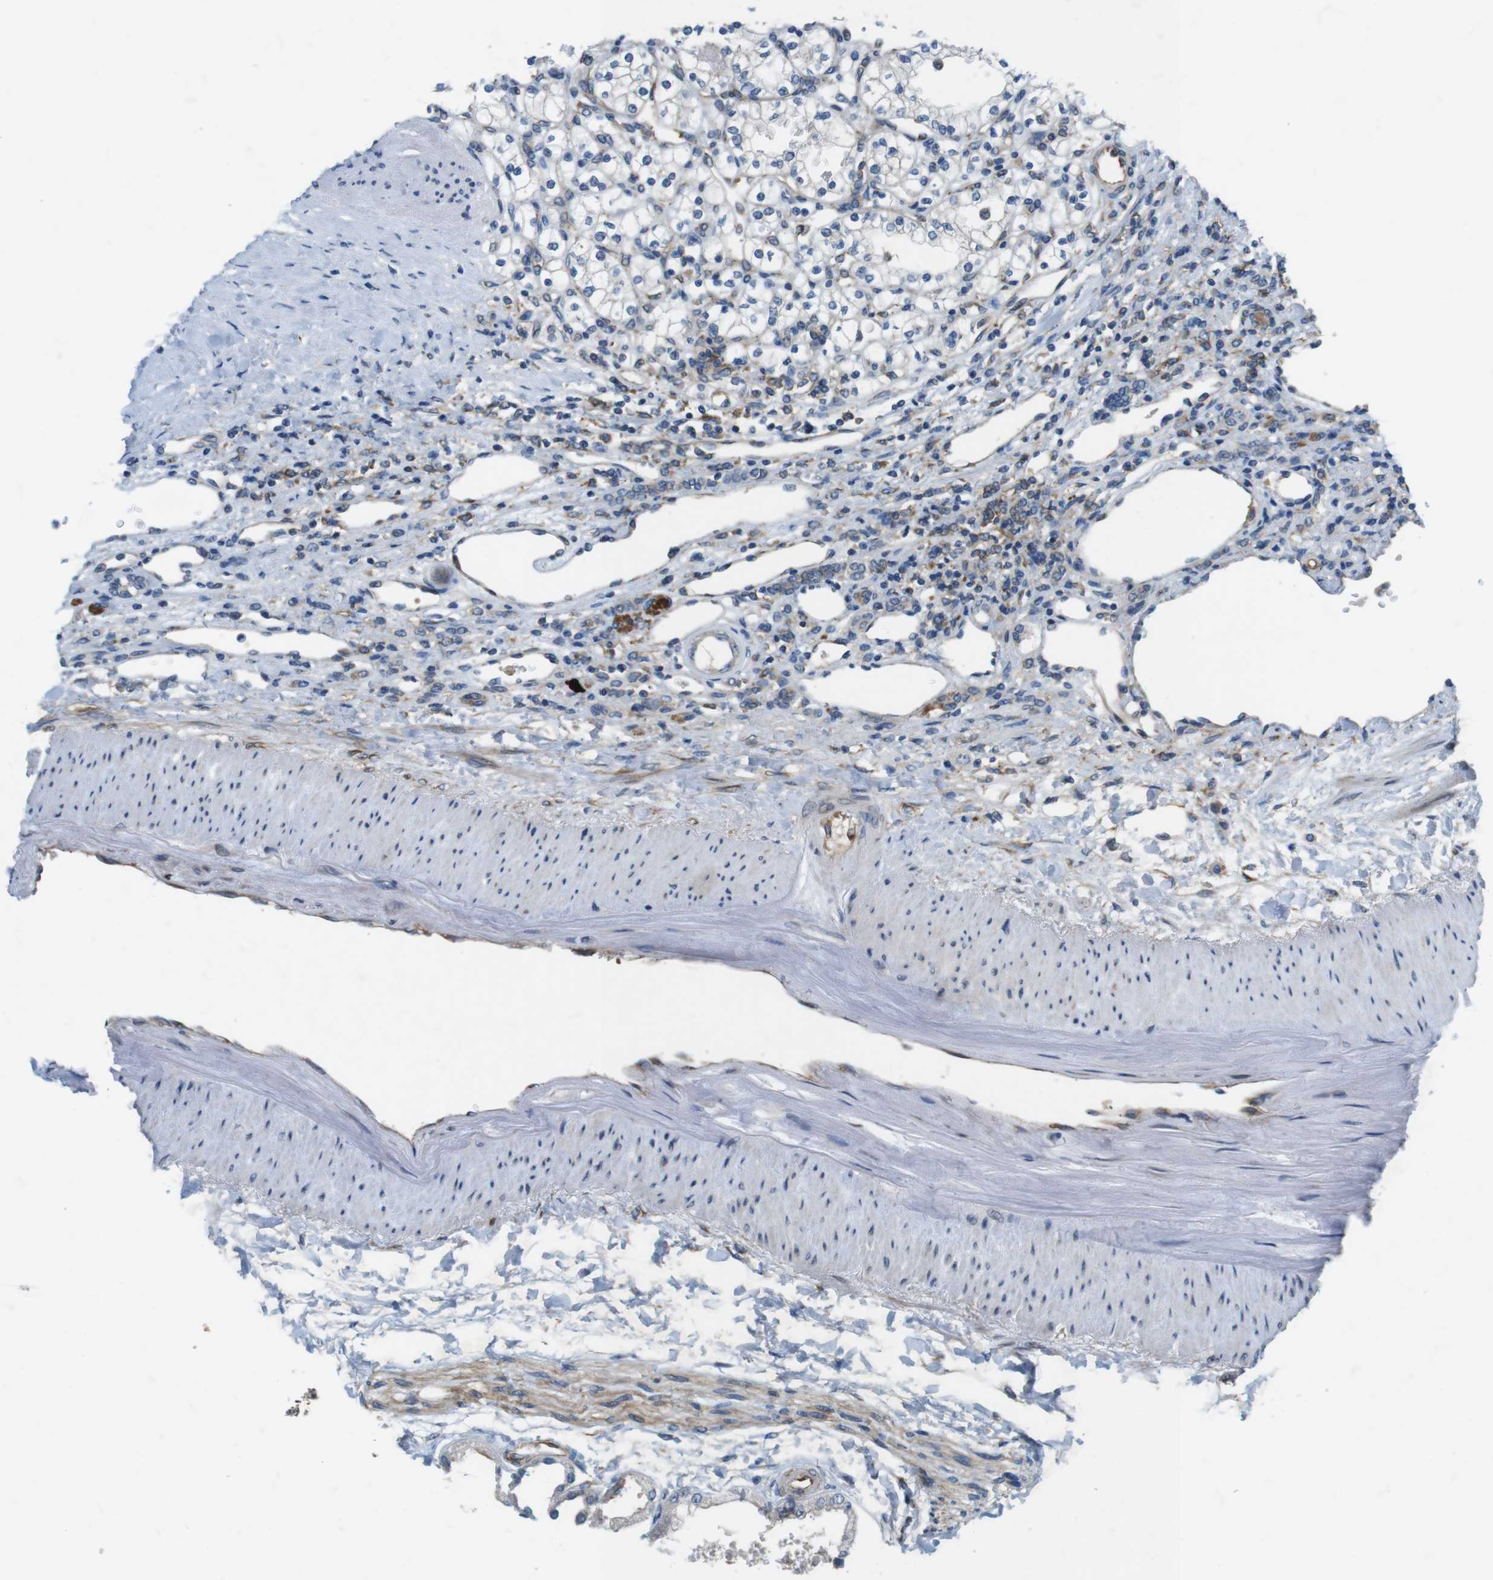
{"staining": {"intensity": "negative", "quantity": "none", "location": "none"}, "tissue": "renal cancer", "cell_type": "Tumor cells", "image_type": "cancer", "snomed": [{"axis": "morphology", "description": "Normal tissue, NOS"}, {"axis": "morphology", "description": "Adenocarcinoma, NOS"}, {"axis": "topography", "description": "Kidney"}], "caption": "Renal cancer (adenocarcinoma) was stained to show a protein in brown. There is no significant positivity in tumor cells.", "gene": "DCLK1", "patient": {"sex": "female", "age": 55}}